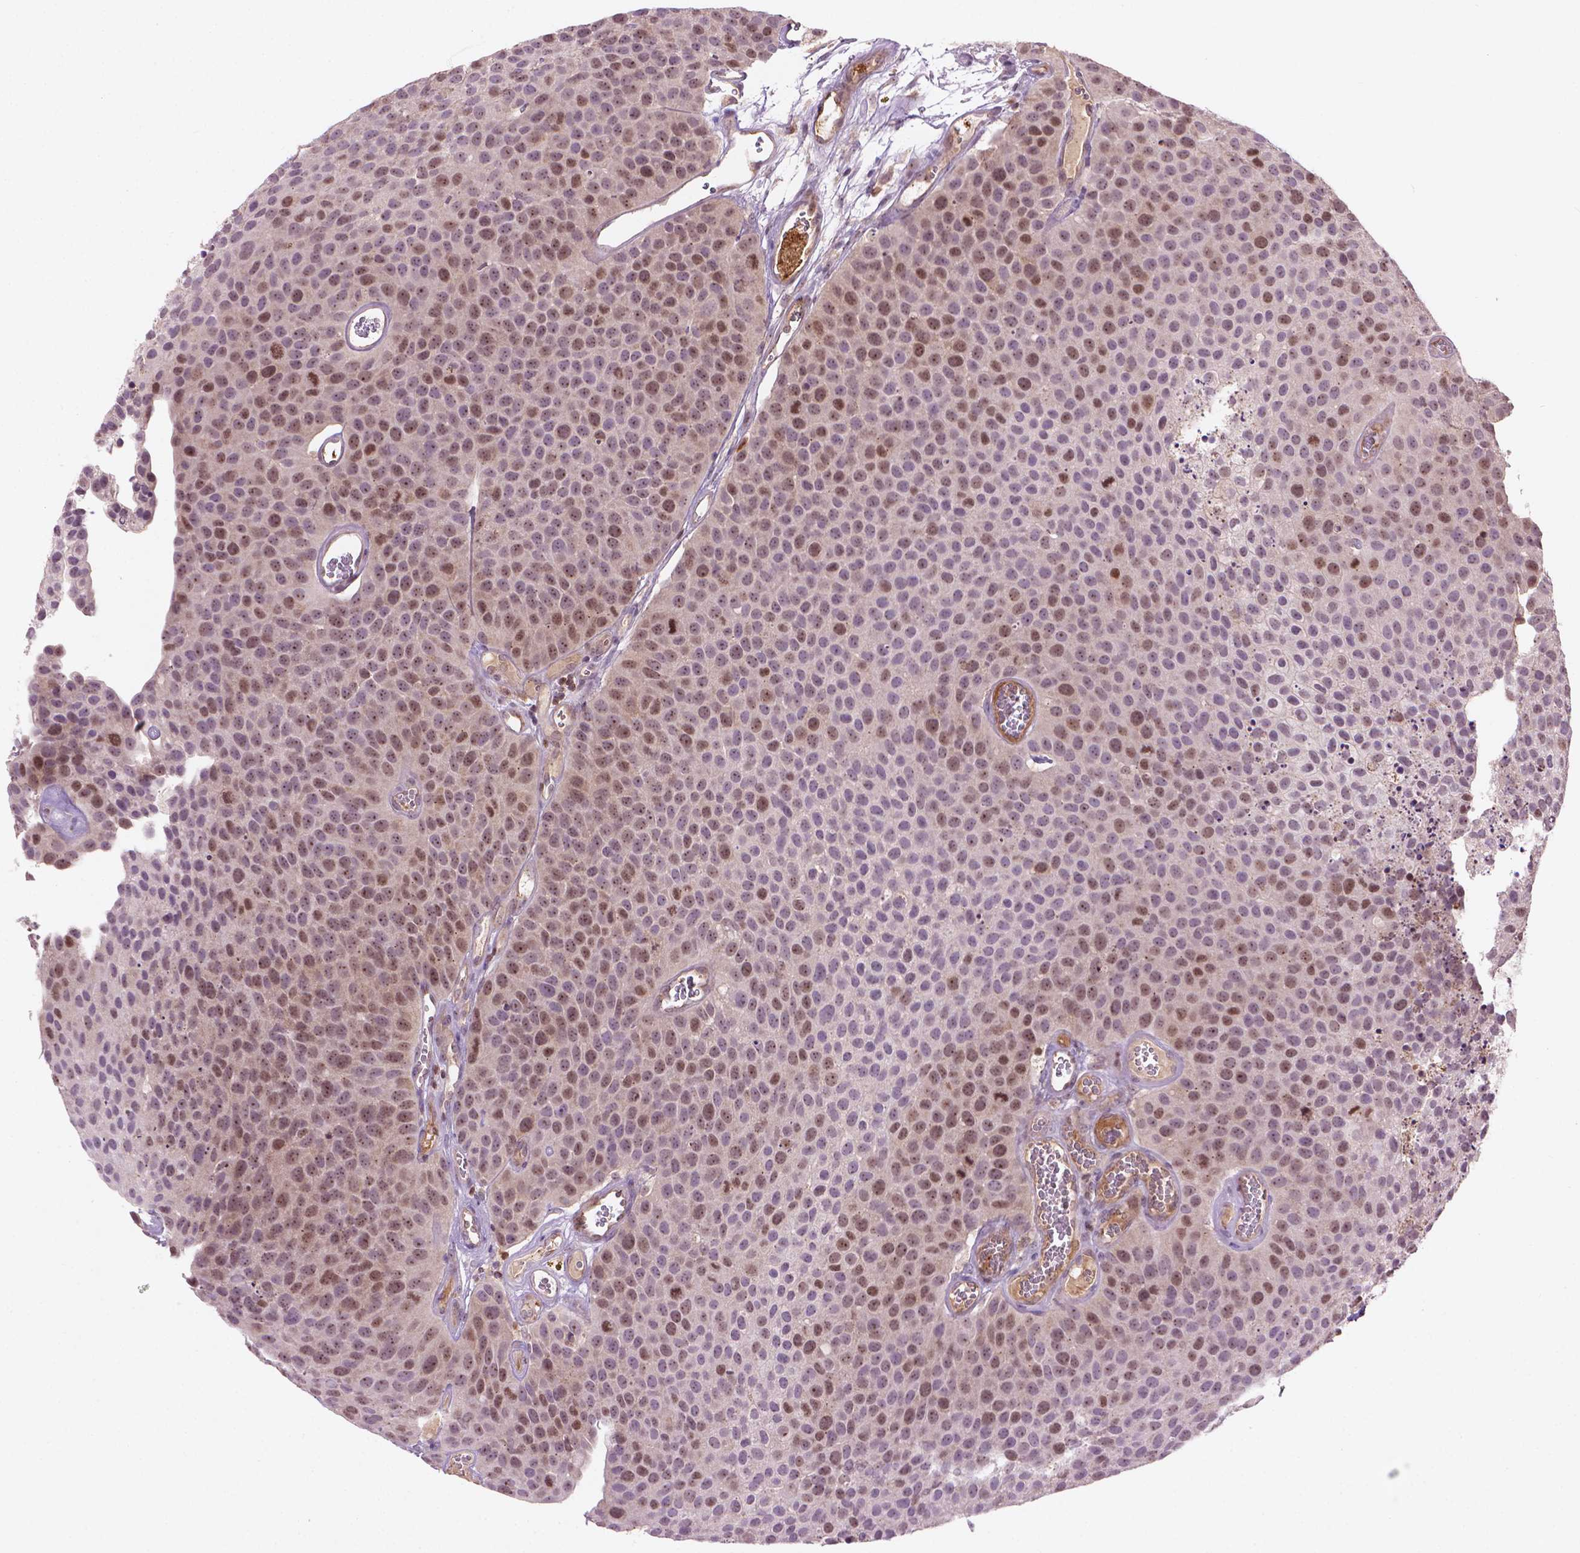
{"staining": {"intensity": "moderate", "quantity": "25%-75%", "location": "nuclear"}, "tissue": "urothelial cancer", "cell_type": "Tumor cells", "image_type": "cancer", "snomed": [{"axis": "morphology", "description": "Urothelial carcinoma, Low grade"}, {"axis": "topography", "description": "Urinary bladder"}], "caption": "About 25%-75% of tumor cells in human urothelial cancer show moderate nuclear protein staining as visualized by brown immunohistochemical staining.", "gene": "SMC2", "patient": {"sex": "female", "age": 69}}